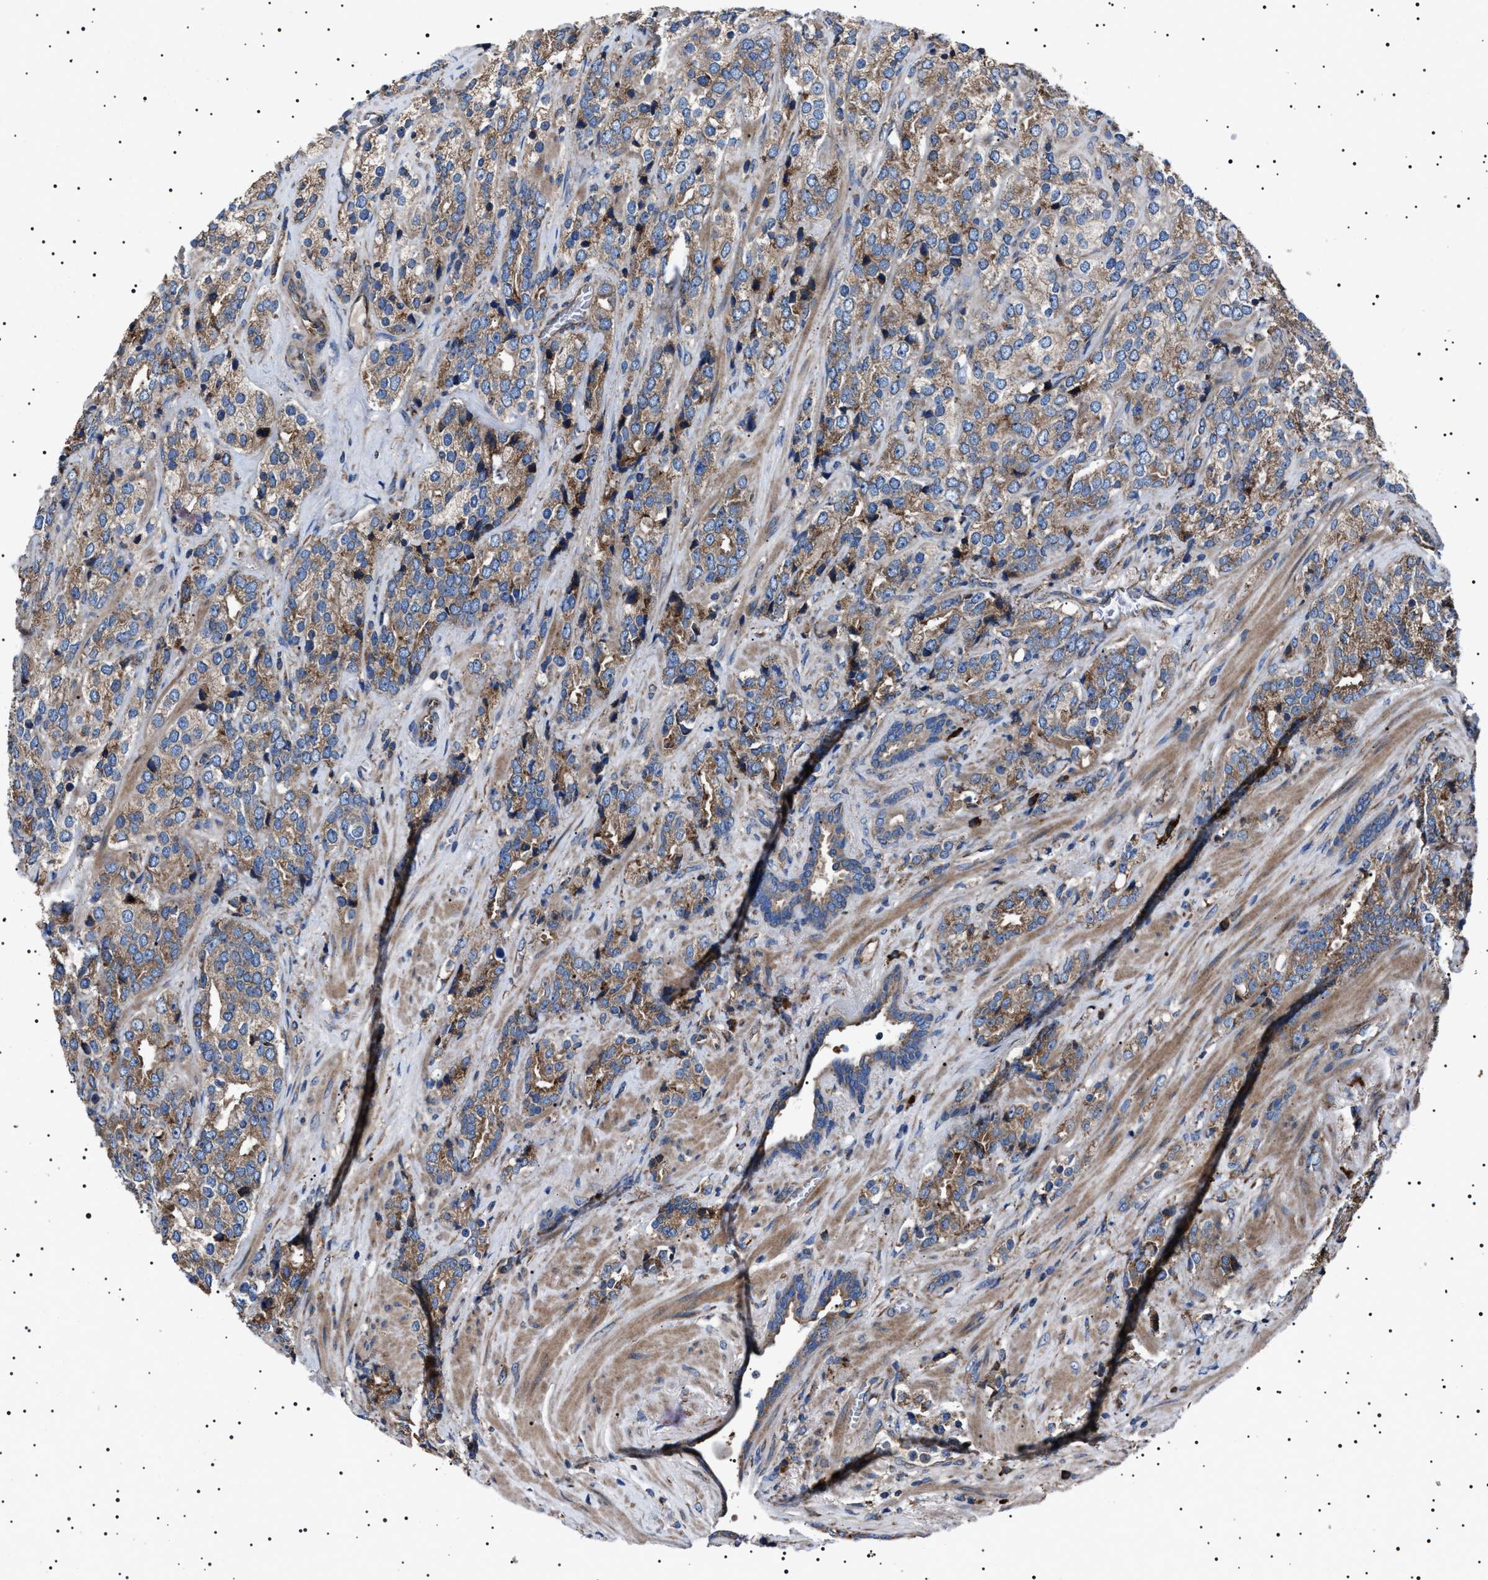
{"staining": {"intensity": "moderate", "quantity": ">75%", "location": "cytoplasmic/membranous"}, "tissue": "prostate cancer", "cell_type": "Tumor cells", "image_type": "cancer", "snomed": [{"axis": "morphology", "description": "Adenocarcinoma, High grade"}, {"axis": "topography", "description": "Prostate"}], "caption": "A histopathology image of human prostate high-grade adenocarcinoma stained for a protein exhibits moderate cytoplasmic/membranous brown staining in tumor cells.", "gene": "TOP1MT", "patient": {"sex": "male", "age": 71}}